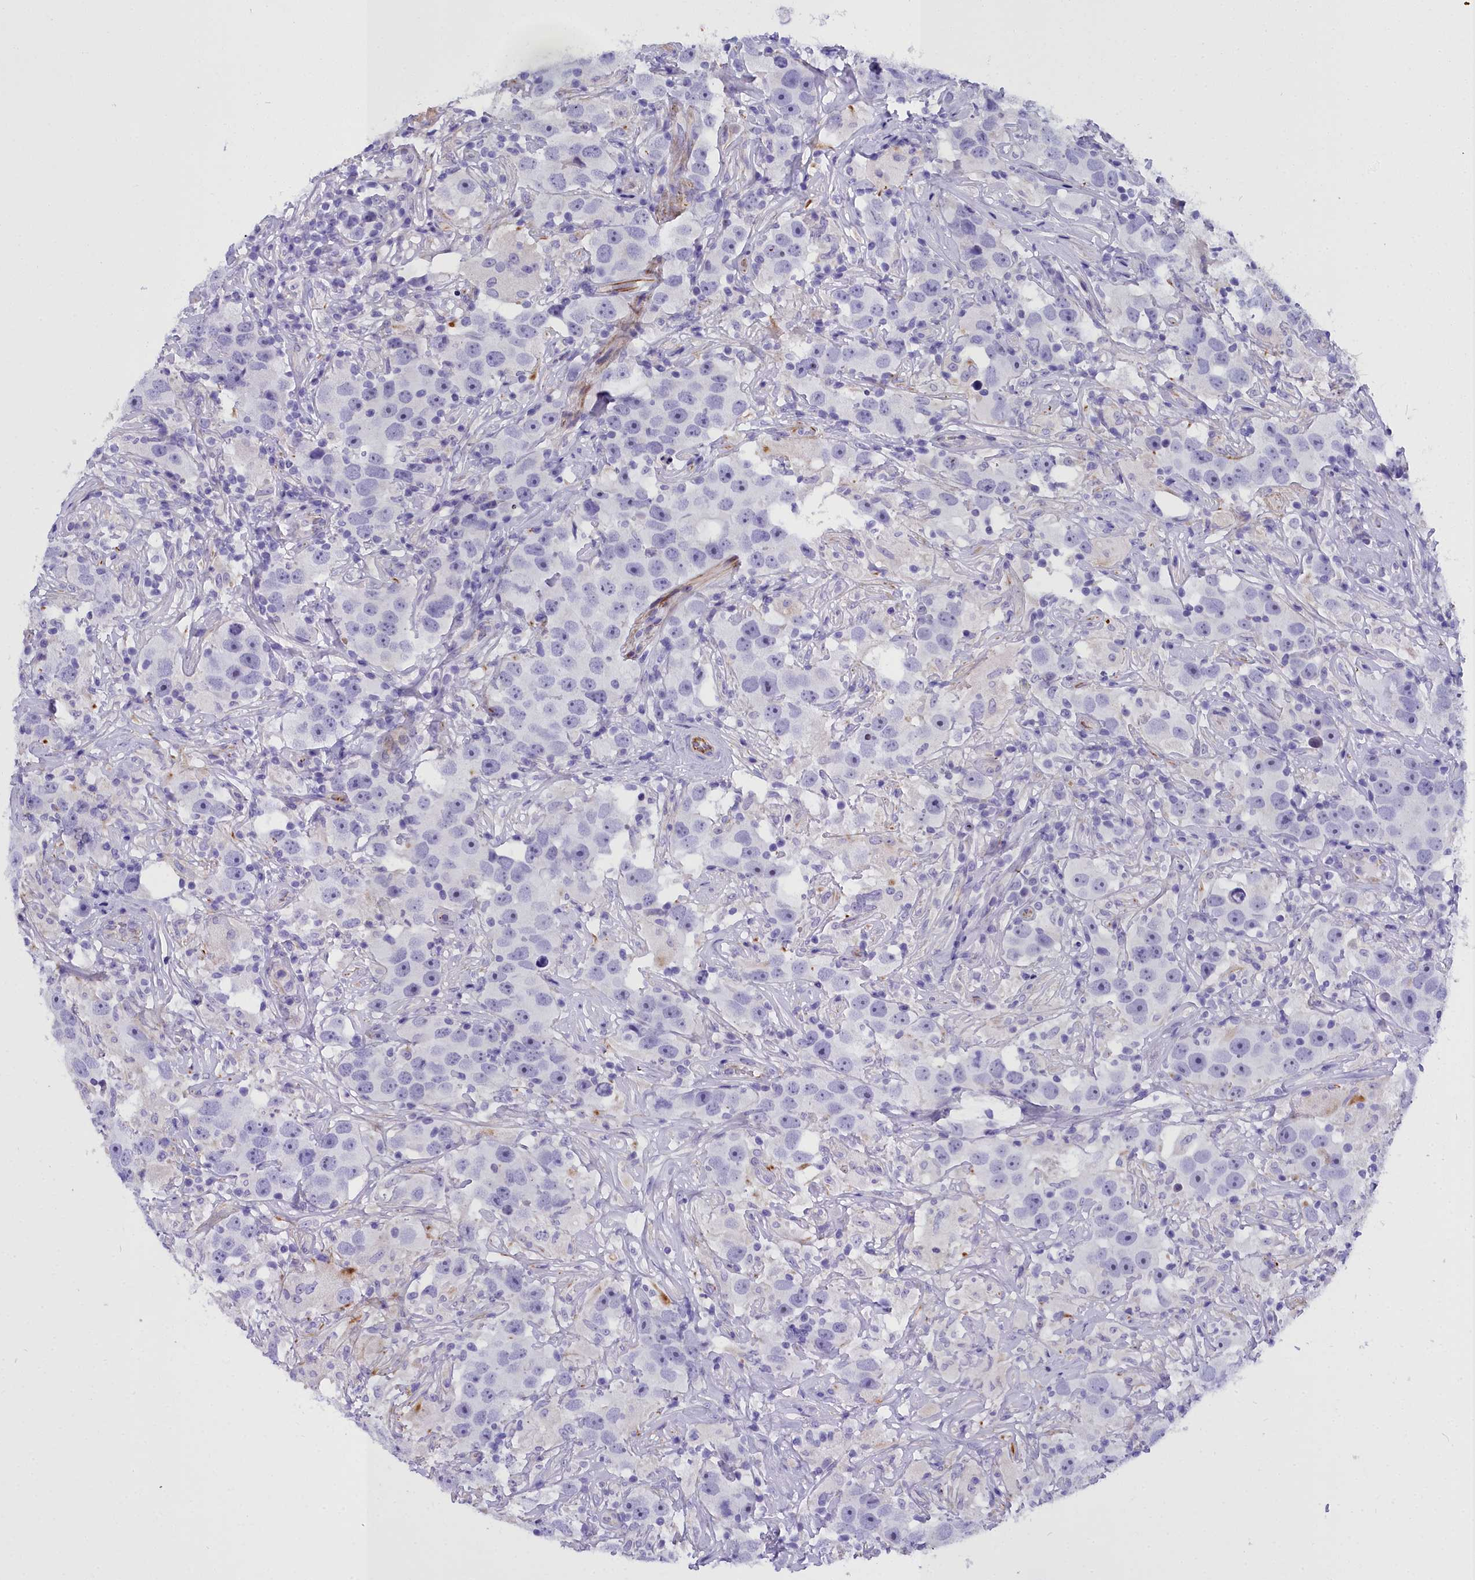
{"staining": {"intensity": "negative", "quantity": "none", "location": "none"}, "tissue": "testis cancer", "cell_type": "Tumor cells", "image_type": "cancer", "snomed": [{"axis": "morphology", "description": "Seminoma, NOS"}, {"axis": "topography", "description": "Testis"}], "caption": "IHC photomicrograph of testis cancer stained for a protein (brown), which shows no staining in tumor cells.", "gene": "TIMM22", "patient": {"sex": "male", "age": 49}}